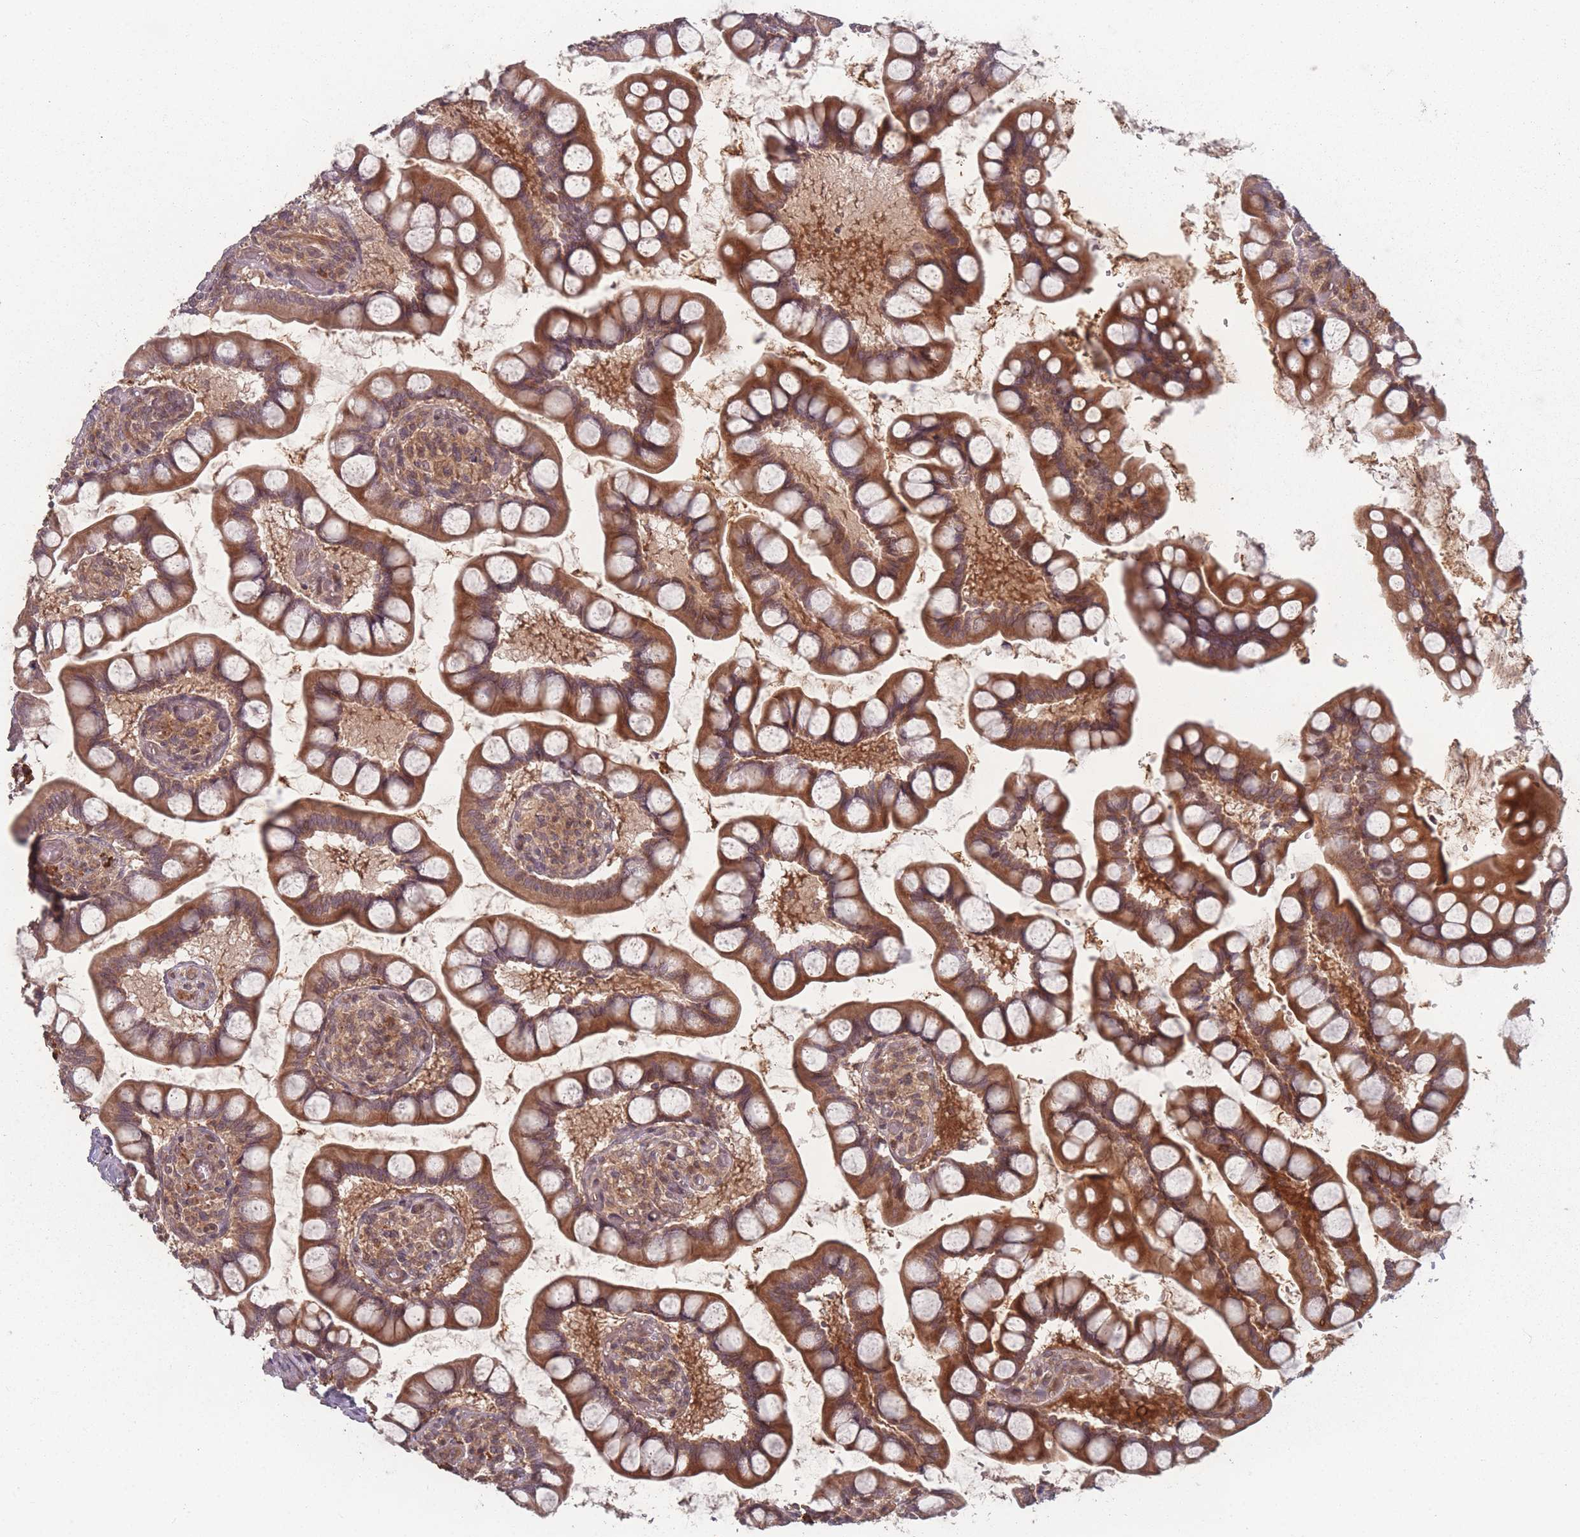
{"staining": {"intensity": "moderate", "quantity": ">75%", "location": "cytoplasmic/membranous"}, "tissue": "small intestine", "cell_type": "Glandular cells", "image_type": "normal", "snomed": [{"axis": "morphology", "description": "Normal tissue, NOS"}, {"axis": "topography", "description": "Small intestine"}], "caption": "A brown stain highlights moderate cytoplasmic/membranous positivity of a protein in glandular cells of normal human small intestine. The staining was performed using DAB (3,3'-diaminobenzidine), with brown indicating positive protein expression. Nuclei are stained blue with hematoxylin.", "gene": "HAGH", "patient": {"sex": "male", "age": 52}}